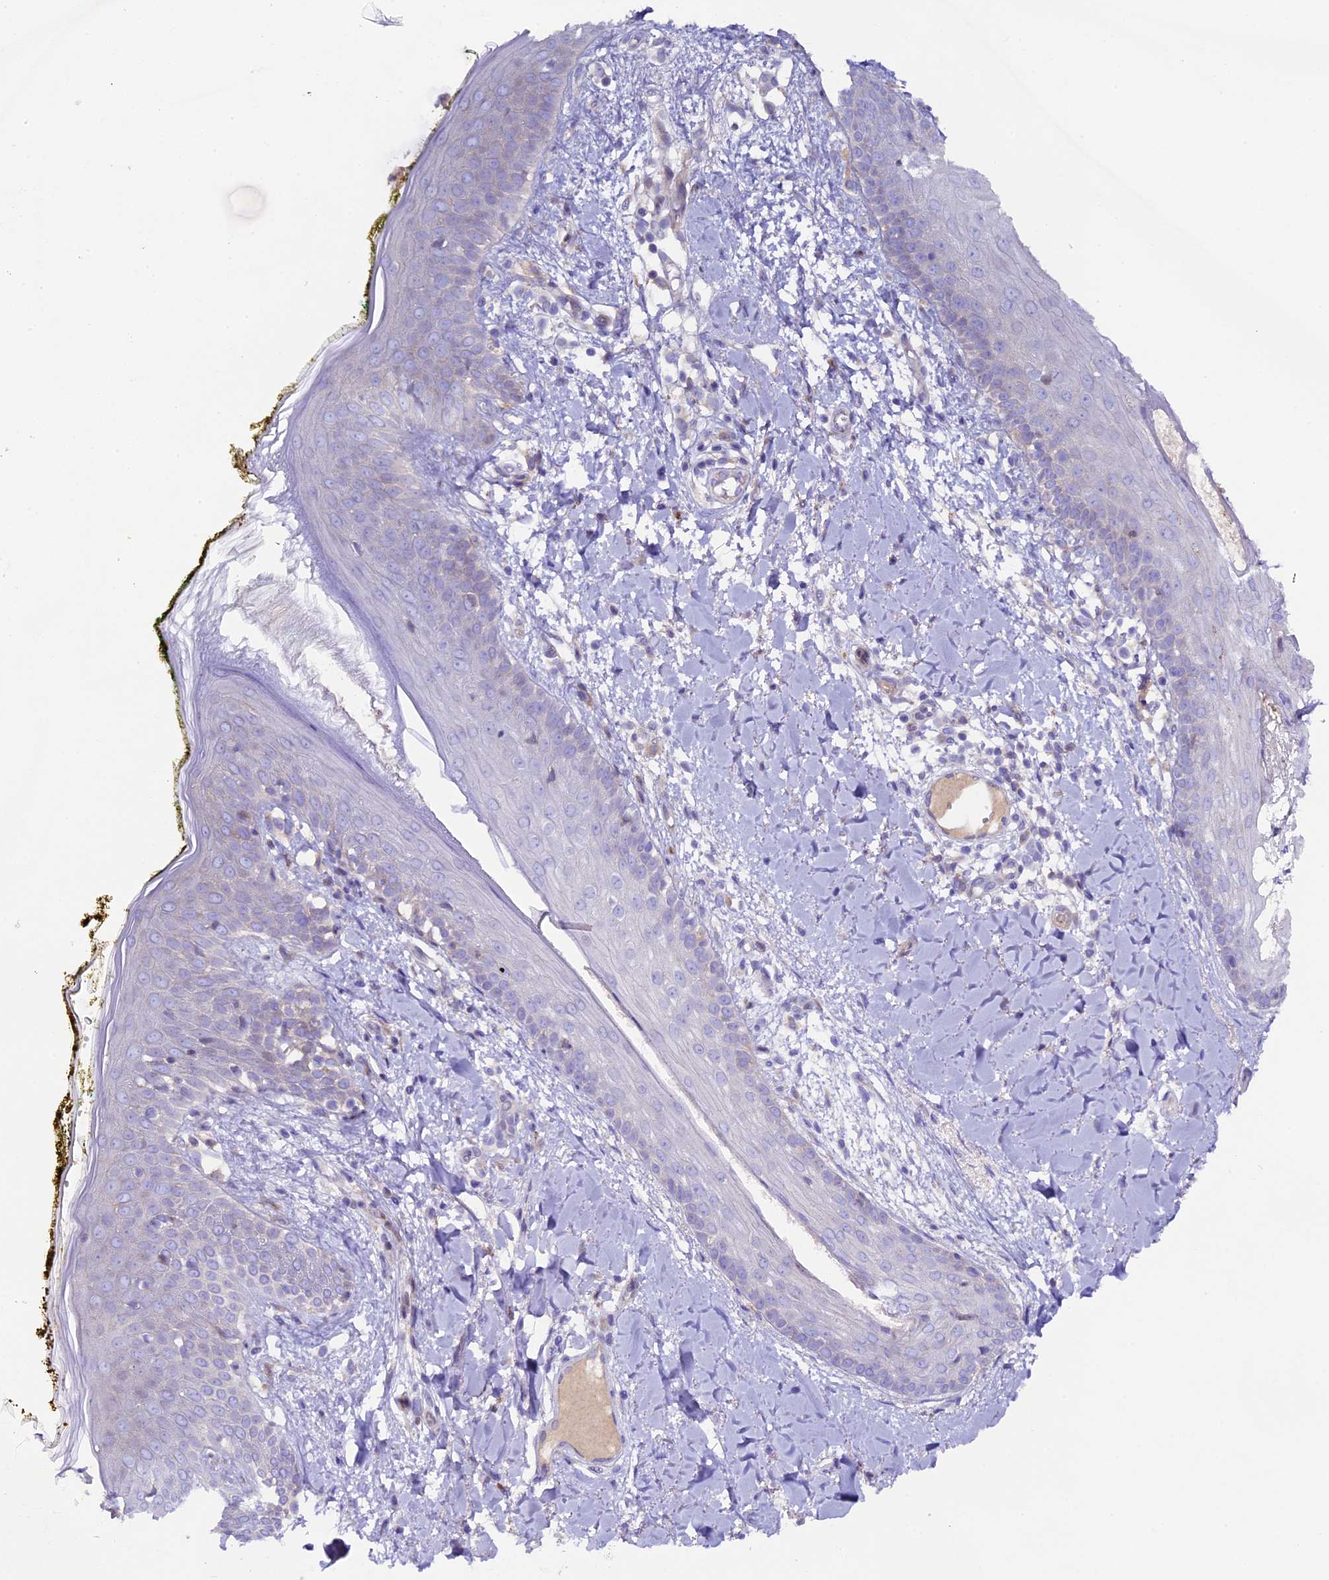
{"staining": {"intensity": "negative", "quantity": "none", "location": "none"}, "tissue": "skin", "cell_type": "Fibroblasts", "image_type": "normal", "snomed": [{"axis": "morphology", "description": "Normal tissue, NOS"}, {"axis": "topography", "description": "Skin"}], "caption": "This is an immunohistochemistry (IHC) photomicrograph of unremarkable human skin. There is no expression in fibroblasts.", "gene": "PIGU", "patient": {"sex": "female", "age": 34}}